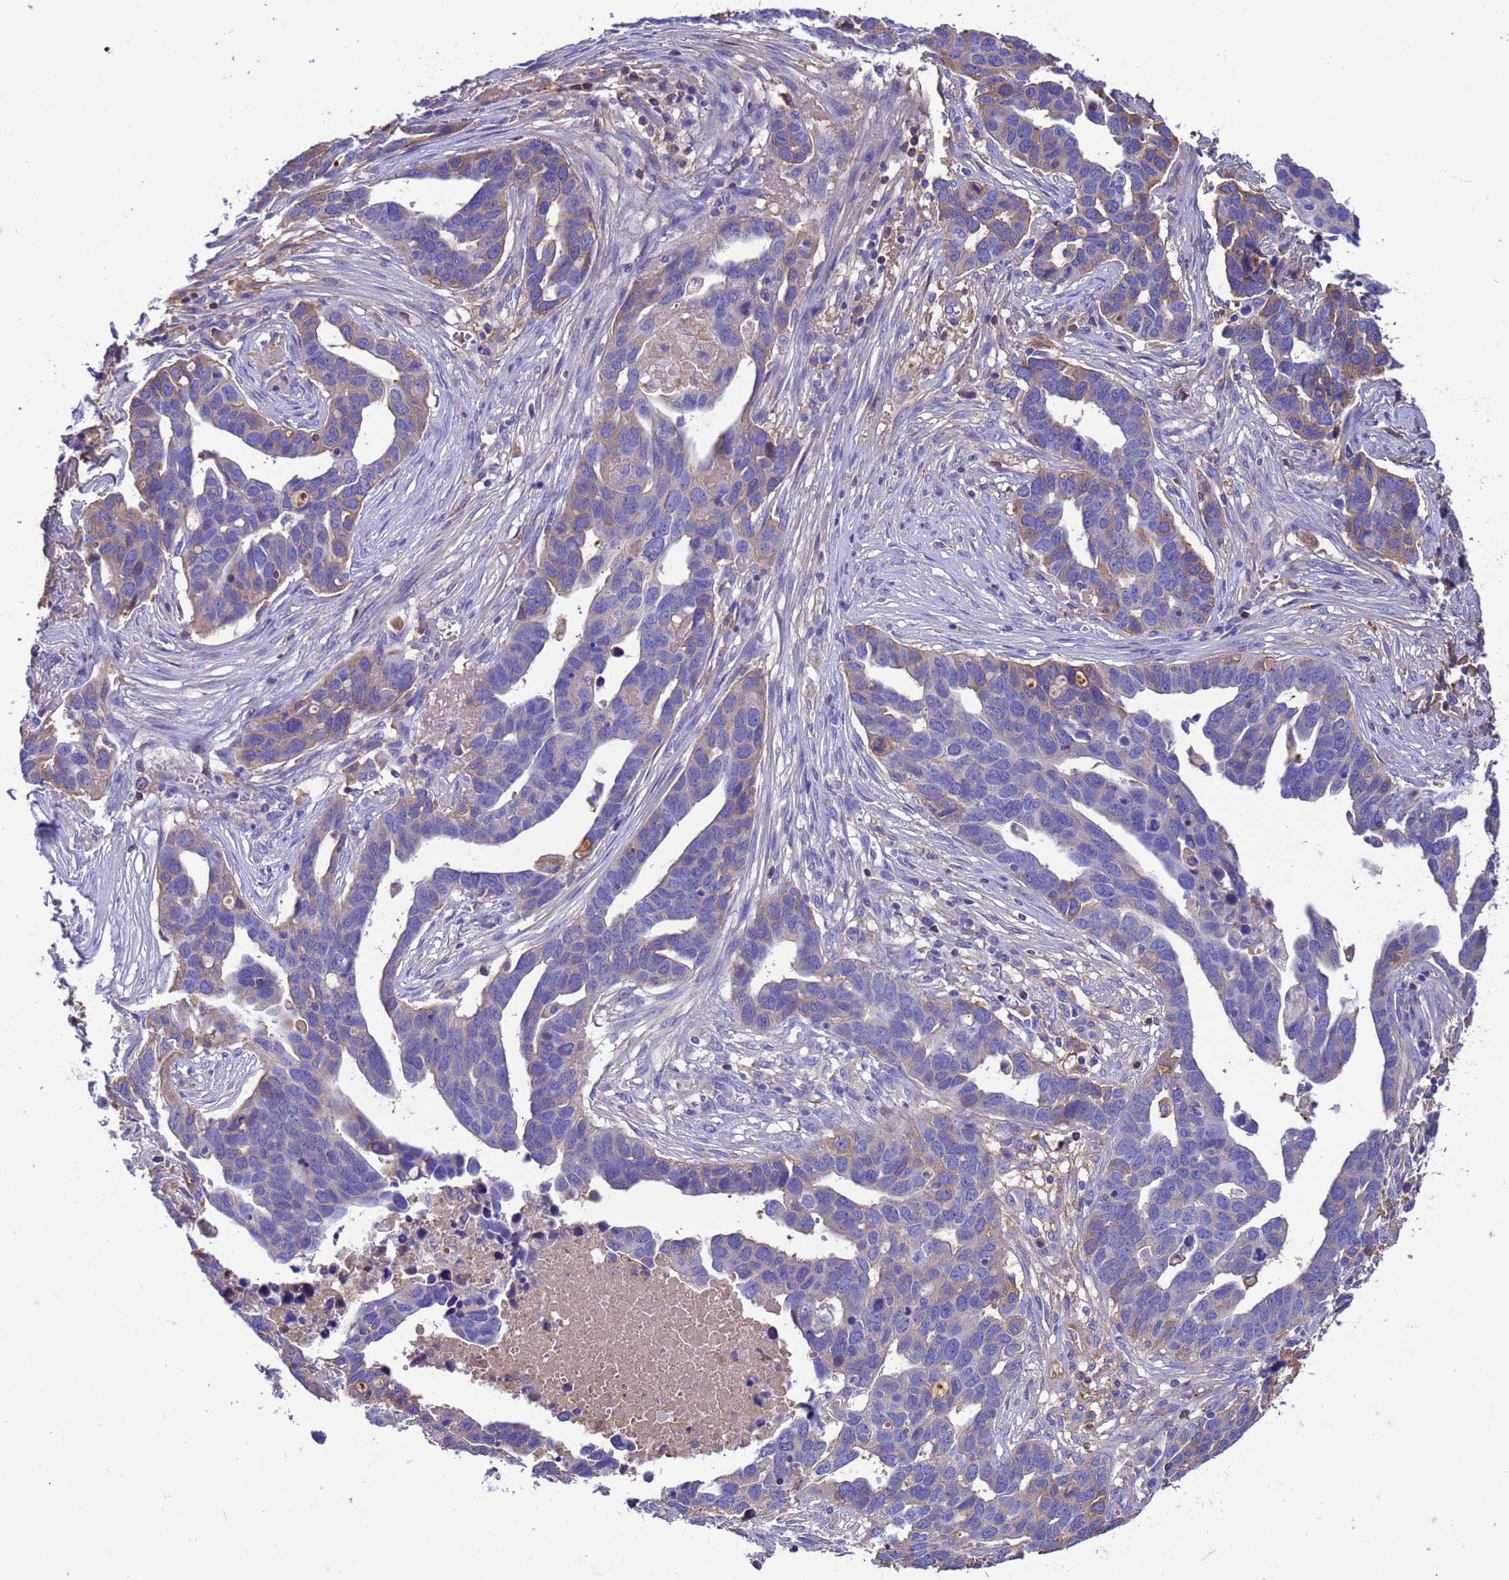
{"staining": {"intensity": "weak", "quantity": "<25%", "location": "cytoplasmic/membranous"}, "tissue": "ovarian cancer", "cell_type": "Tumor cells", "image_type": "cancer", "snomed": [{"axis": "morphology", "description": "Cystadenocarcinoma, serous, NOS"}, {"axis": "topography", "description": "Ovary"}], "caption": "Image shows no protein staining in tumor cells of ovarian cancer (serous cystadenocarcinoma) tissue.", "gene": "H1-7", "patient": {"sex": "female", "age": 54}}